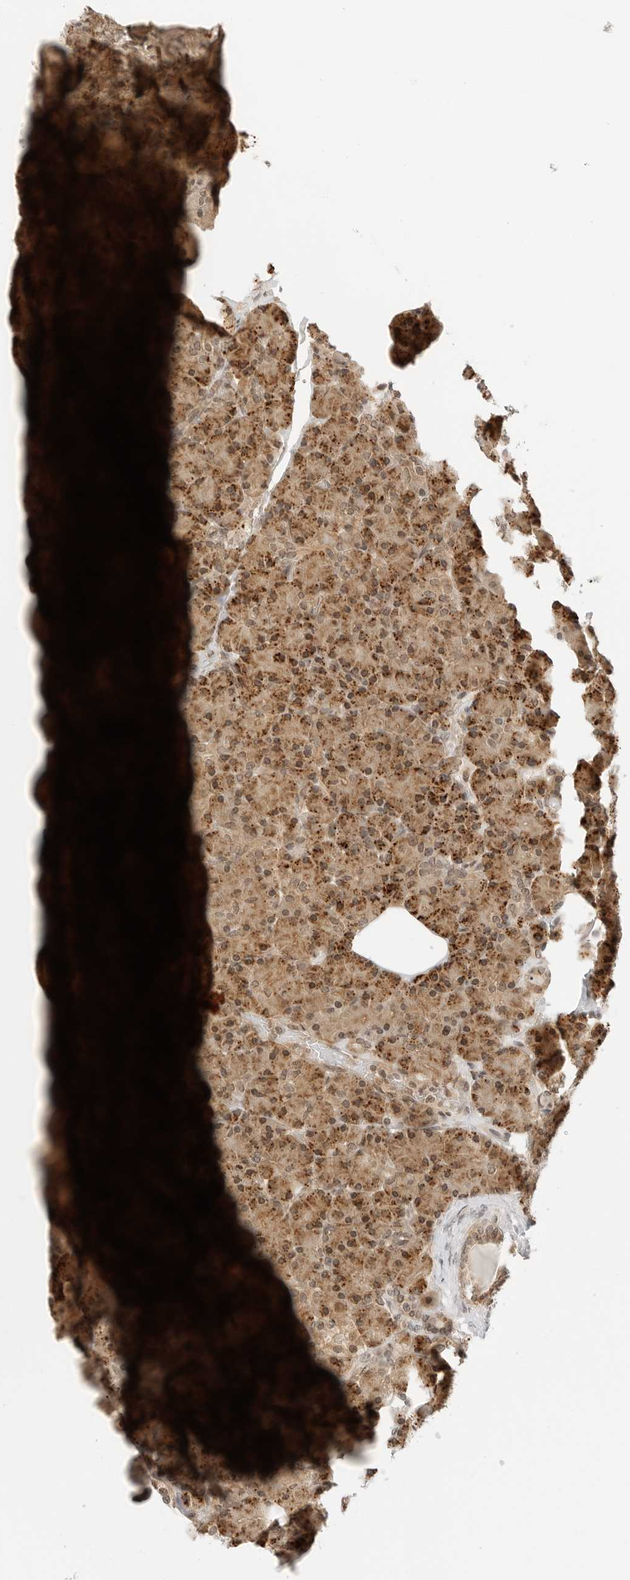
{"staining": {"intensity": "moderate", "quantity": ">75%", "location": "cytoplasmic/membranous,nuclear"}, "tissue": "pancreas", "cell_type": "Exocrine glandular cells", "image_type": "normal", "snomed": [{"axis": "morphology", "description": "Normal tissue, NOS"}, {"axis": "topography", "description": "Pancreas"}], "caption": "IHC (DAB) staining of benign pancreas demonstrates moderate cytoplasmic/membranous,nuclear protein positivity in about >75% of exocrine glandular cells.", "gene": "MAP2K5", "patient": {"sex": "female", "age": 43}}